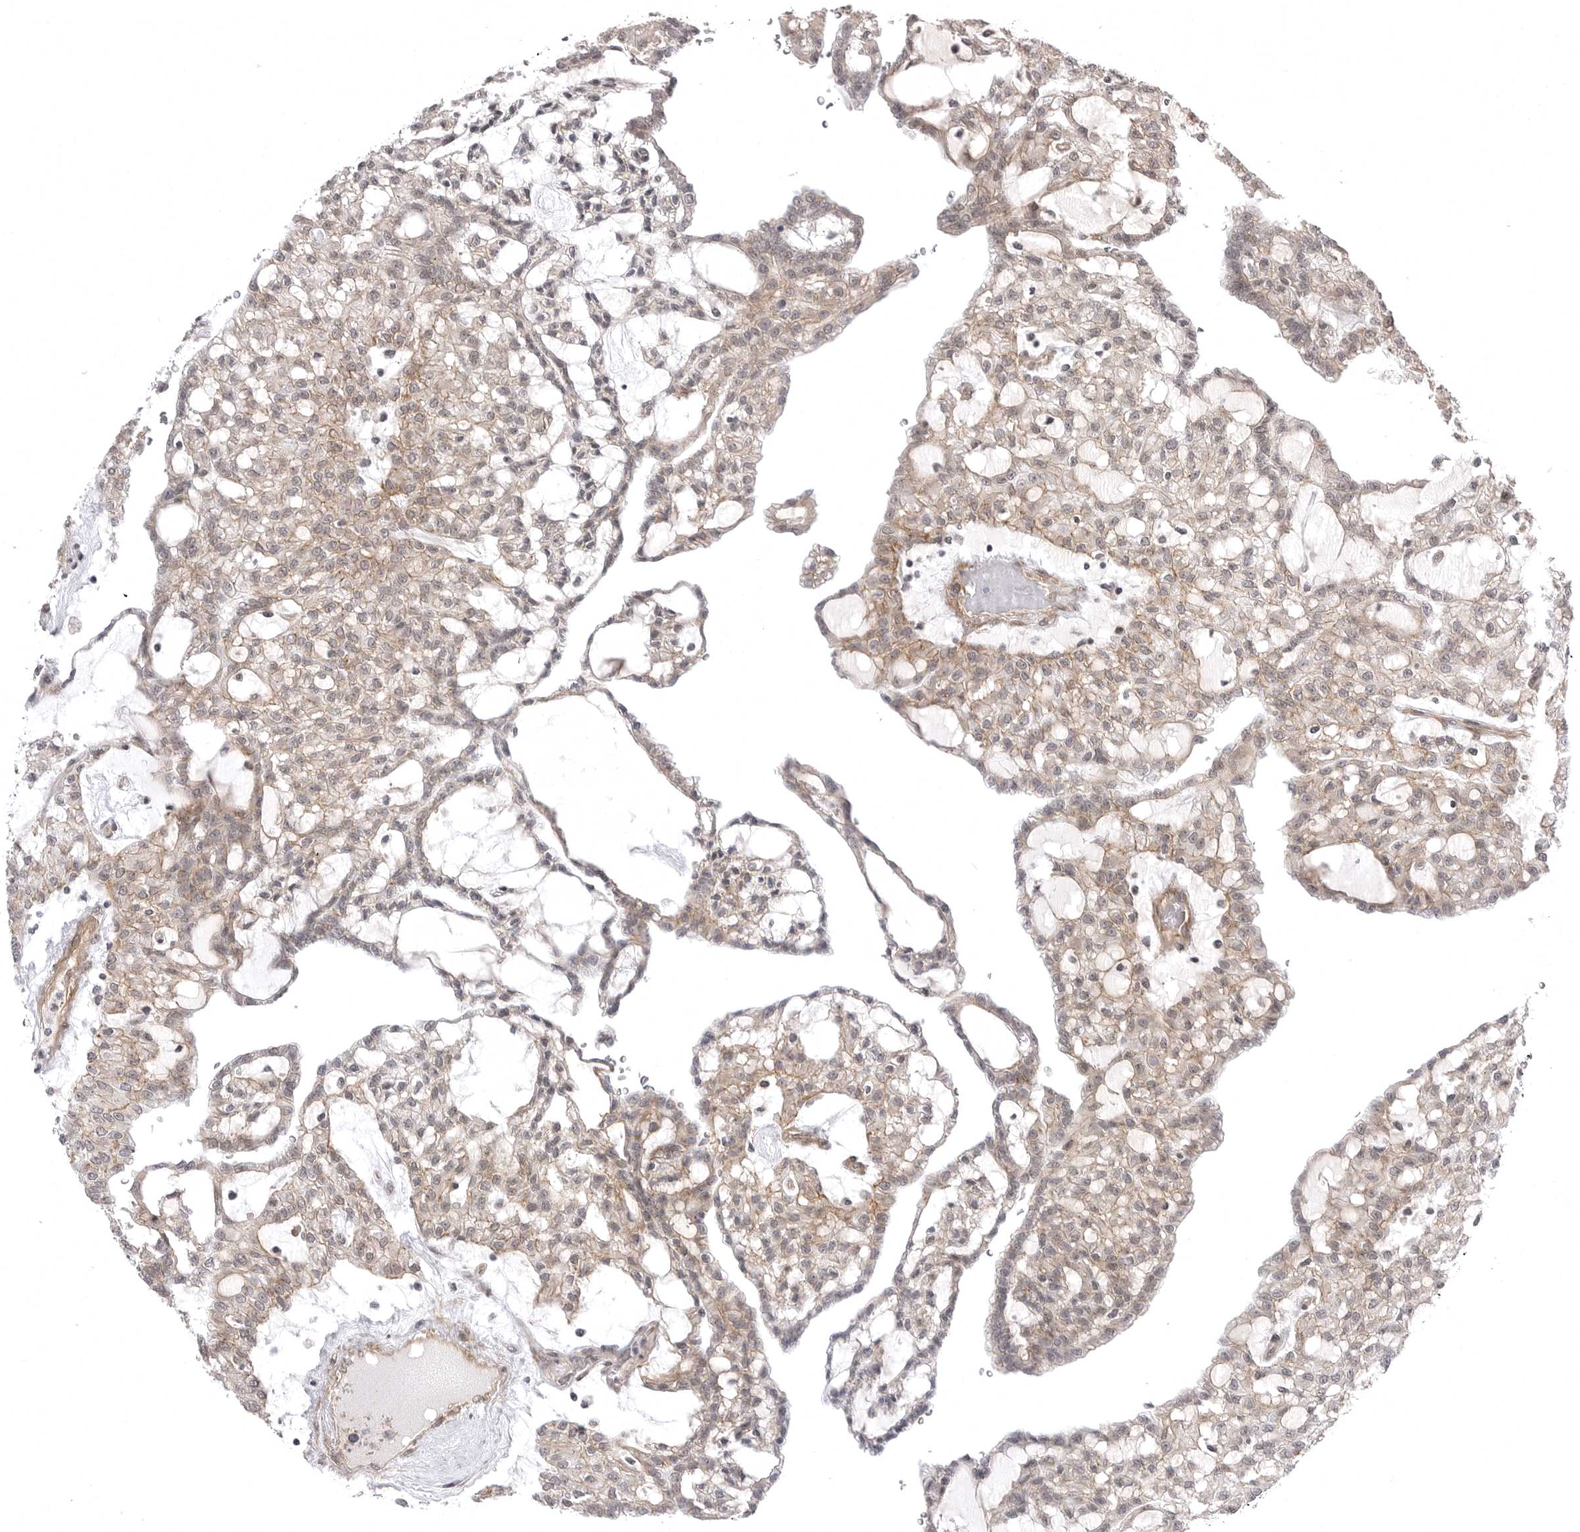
{"staining": {"intensity": "weak", "quantity": "25%-75%", "location": "cytoplasmic/membranous"}, "tissue": "renal cancer", "cell_type": "Tumor cells", "image_type": "cancer", "snomed": [{"axis": "morphology", "description": "Adenocarcinoma, NOS"}, {"axis": "topography", "description": "Kidney"}], "caption": "Protein staining of adenocarcinoma (renal) tissue shows weak cytoplasmic/membranous positivity in approximately 25%-75% of tumor cells.", "gene": "SORBS1", "patient": {"sex": "male", "age": 63}}